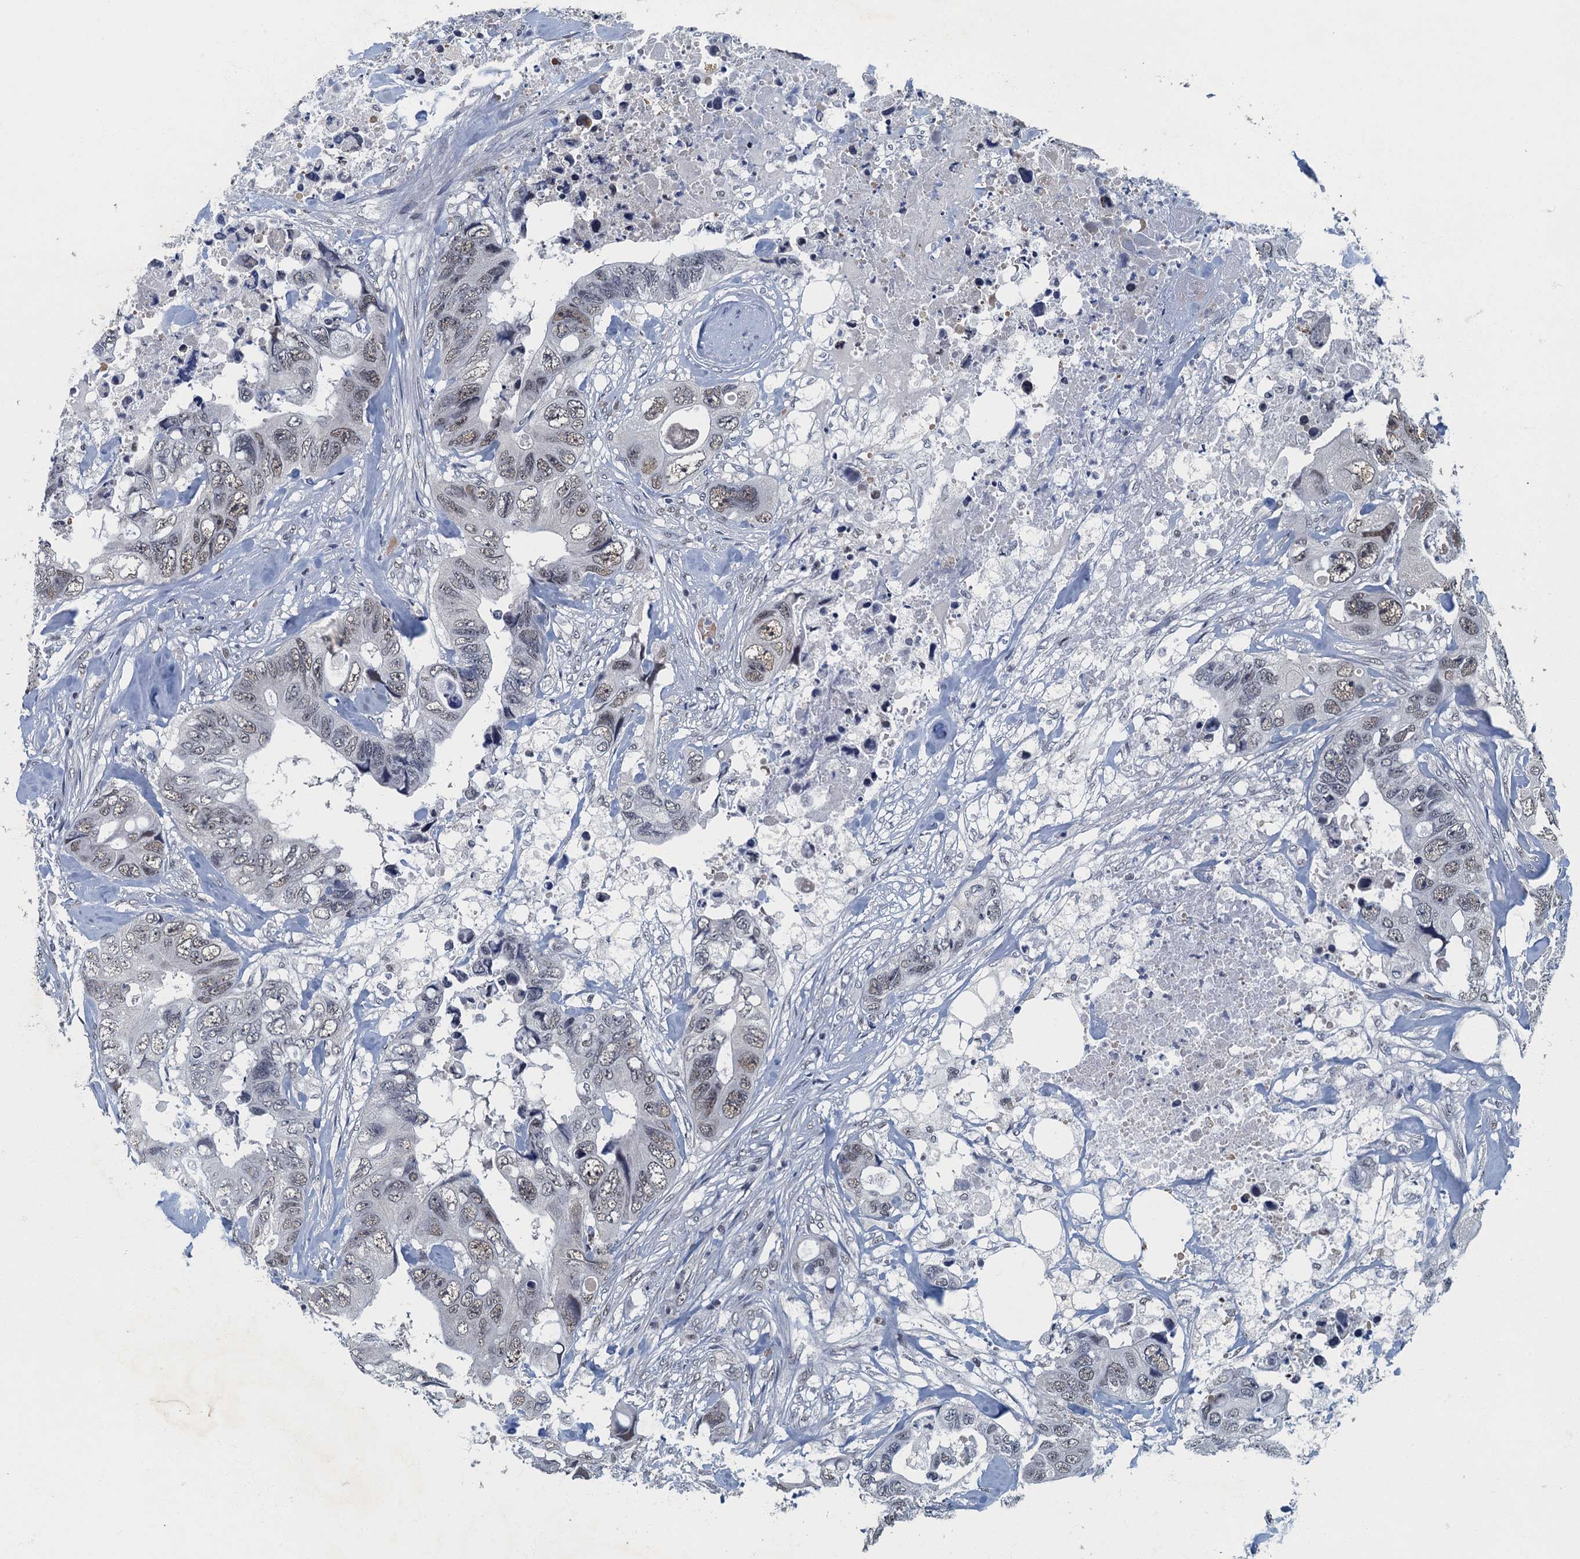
{"staining": {"intensity": "weak", "quantity": "25%-75%", "location": "nuclear"}, "tissue": "colorectal cancer", "cell_type": "Tumor cells", "image_type": "cancer", "snomed": [{"axis": "morphology", "description": "Adenocarcinoma, NOS"}, {"axis": "topography", "description": "Rectum"}], "caption": "Weak nuclear expression for a protein is appreciated in about 25%-75% of tumor cells of colorectal cancer using immunohistochemistry (IHC).", "gene": "GADL1", "patient": {"sex": "male", "age": 57}}